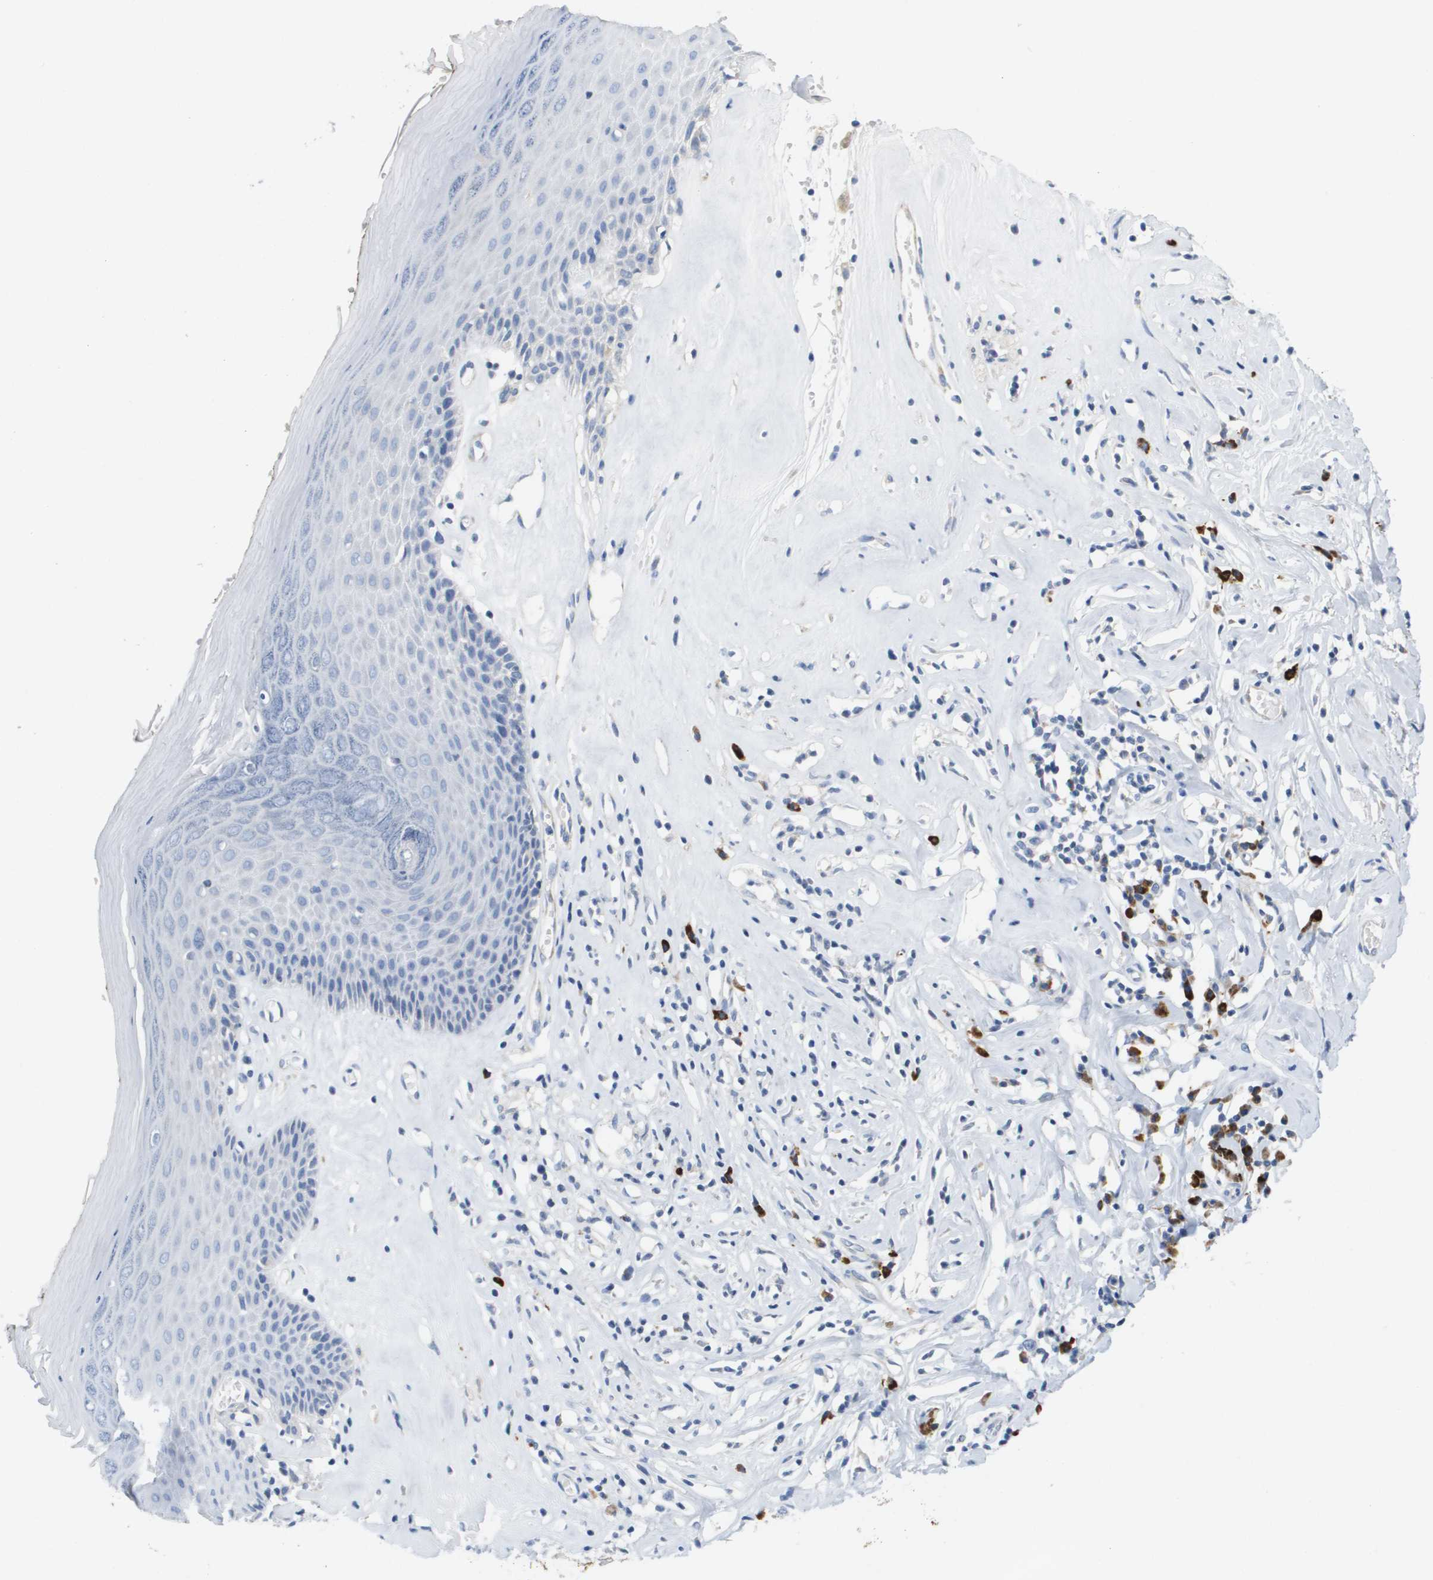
{"staining": {"intensity": "negative", "quantity": "none", "location": "none"}, "tissue": "skin", "cell_type": "Epidermal cells", "image_type": "normal", "snomed": [{"axis": "morphology", "description": "Normal tissue, NOS"}, {"axis": "morphology", "description": "Inflammation, NOS"}, {"axis": "topography", "description": "Vulva"}], "caption": "Immunohistochemistry (IHC) of unremarkable skin exhibits no staining in epidermal cells. Nuclei are stained in blue.", "gene": "CD3G", "patient": {"sex": "female", "age": 84}}